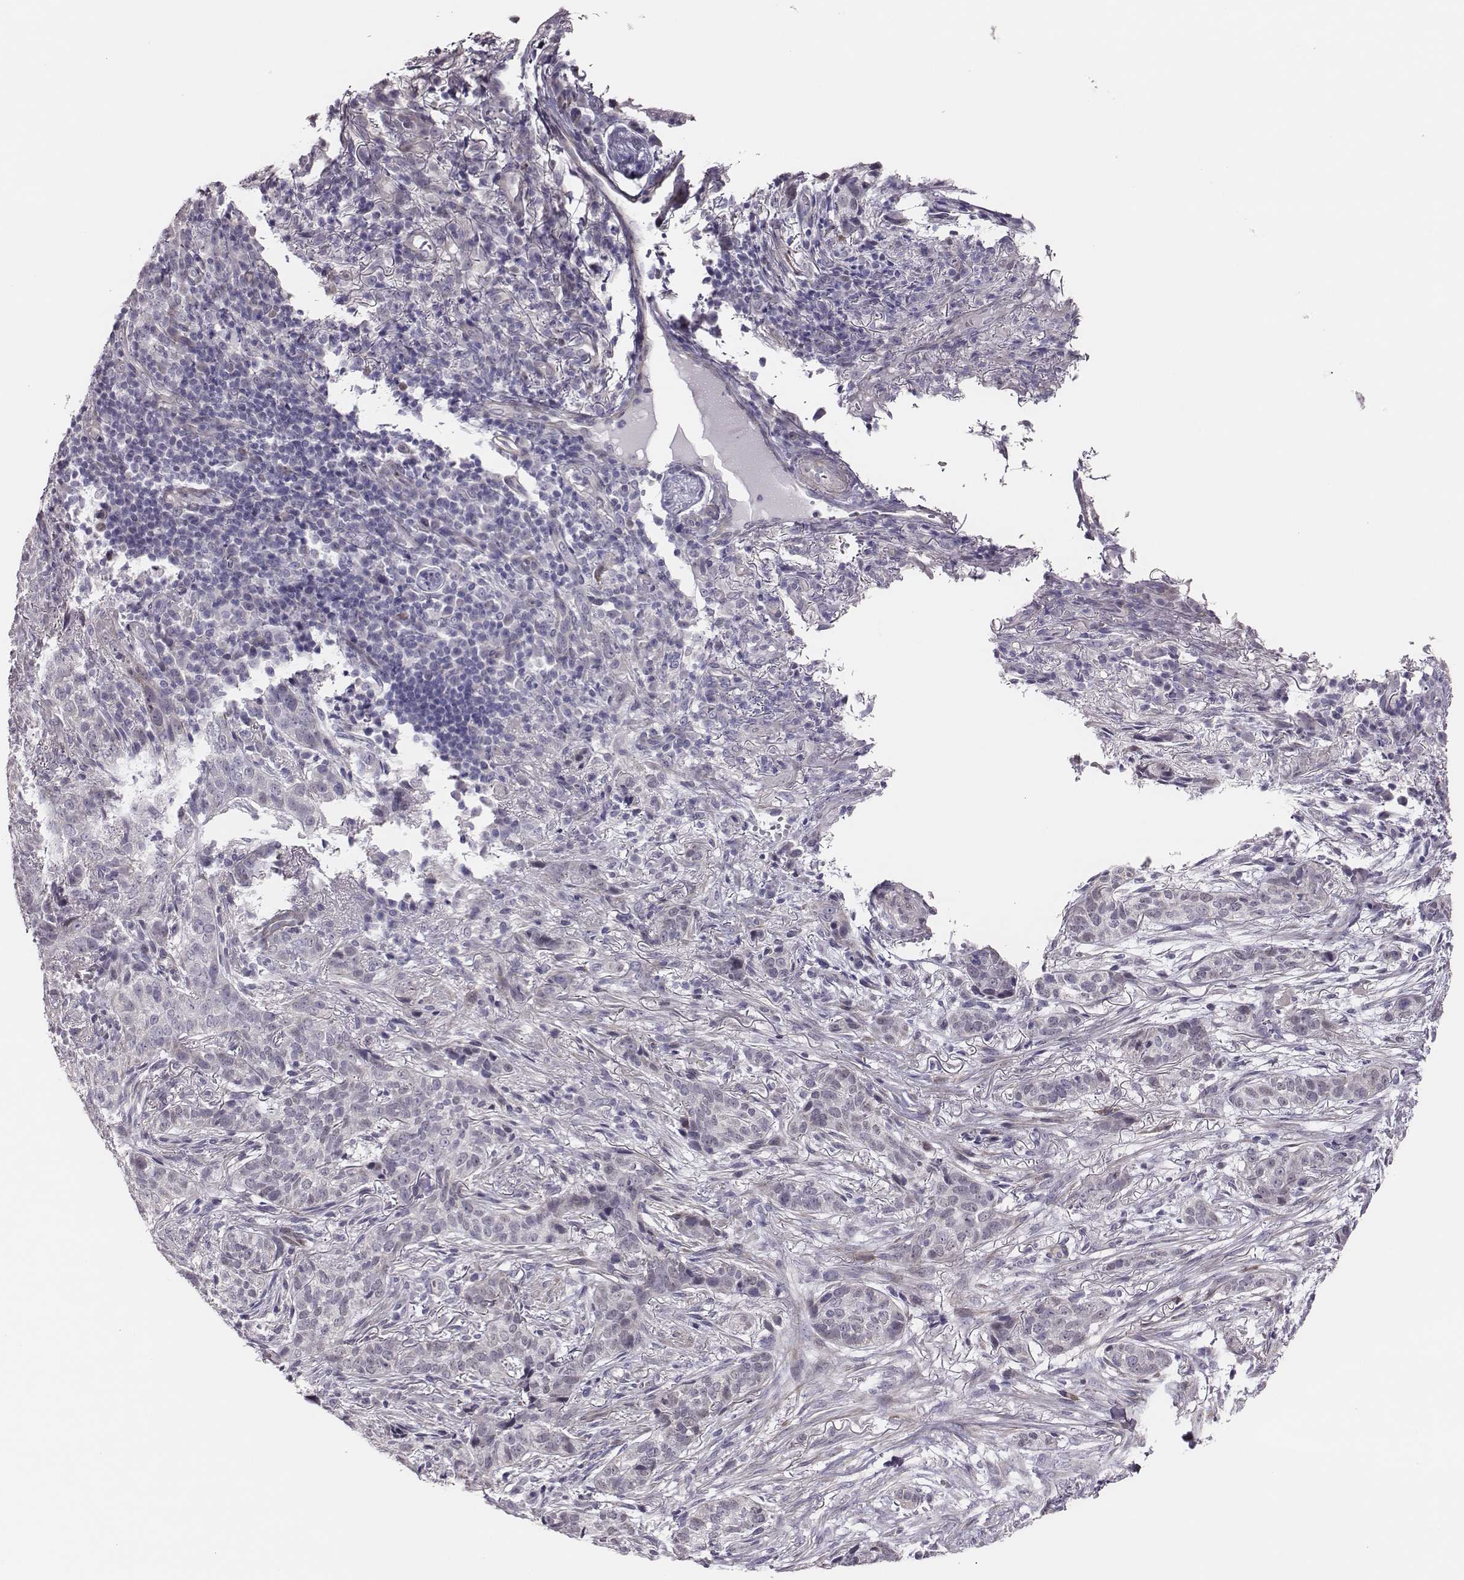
{"staining": {"intensity": "negative", "quantity": "none", "location": "none"}, "tissue": "skin cancer", "cell_type": "Tumor cells", "image_type": "cancer", "snomed": [{"axis": "morphology", "description": "Basal cell carcinoma"}, {"axis": "topography", "description": "Skin"}], "caption": "High magnification brightfield microscopy of skin cancer stained with DAB (brown) and counterstained with hematoxylin (blue): tumor cells show no significant expression.", "gene": "SCML2", "patient": {"sex": "female", "age": 69}}